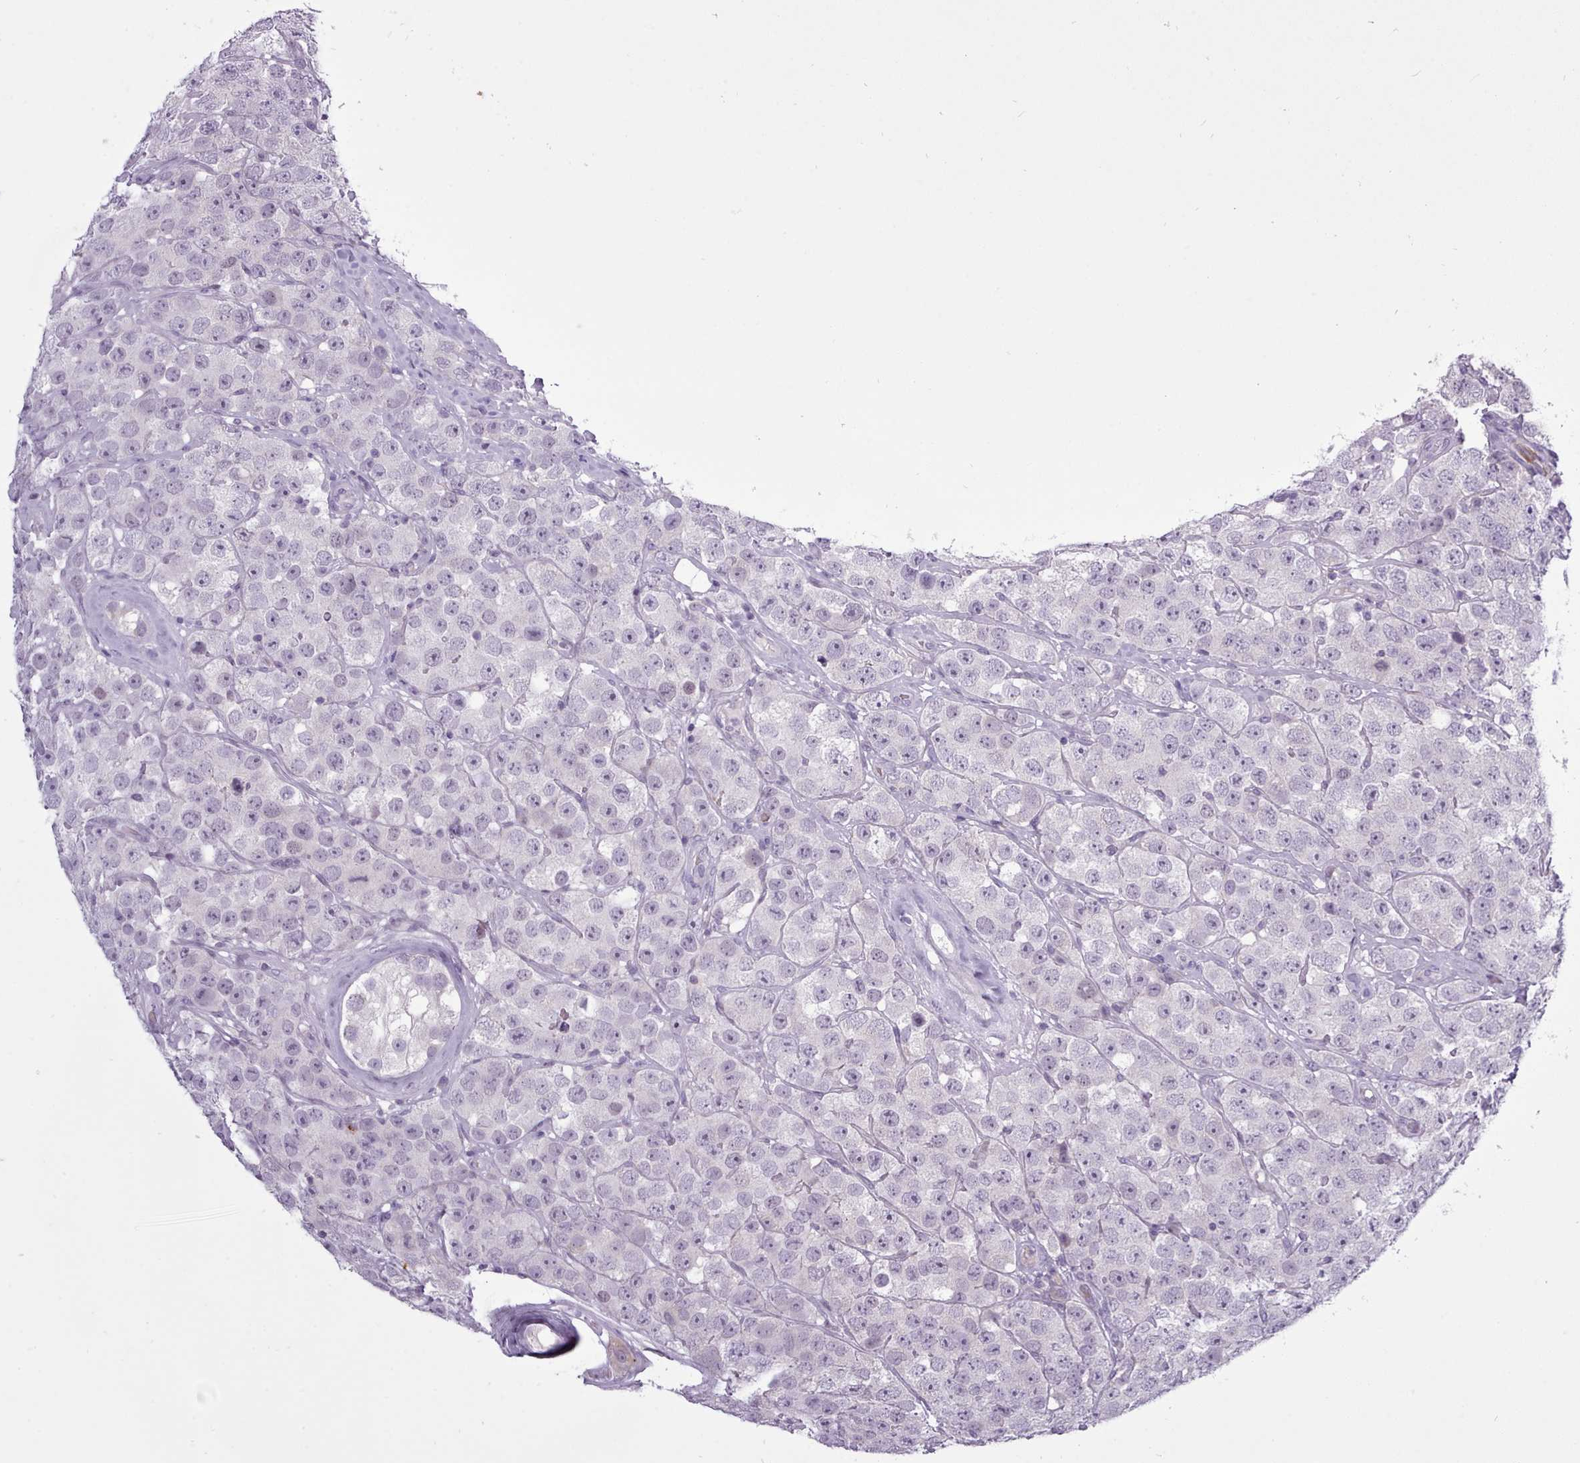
{"staining": {"intensity": "negative", "quantity": "none", "location": "none"}, "tissue": "testis cancer", "cell_type": "Tumor cells", "image_type": "cancer", "snomed": [{"axis": "morphology", "description": "Seminoma, NOS"}, {"axis": "topography", "description": "Testis"}], "caption": "Tumor cells are negative for protein expression in human seminoma (testis).", "gene": "BDKRB2", "patient": {"sex": "male", "age": 28}}